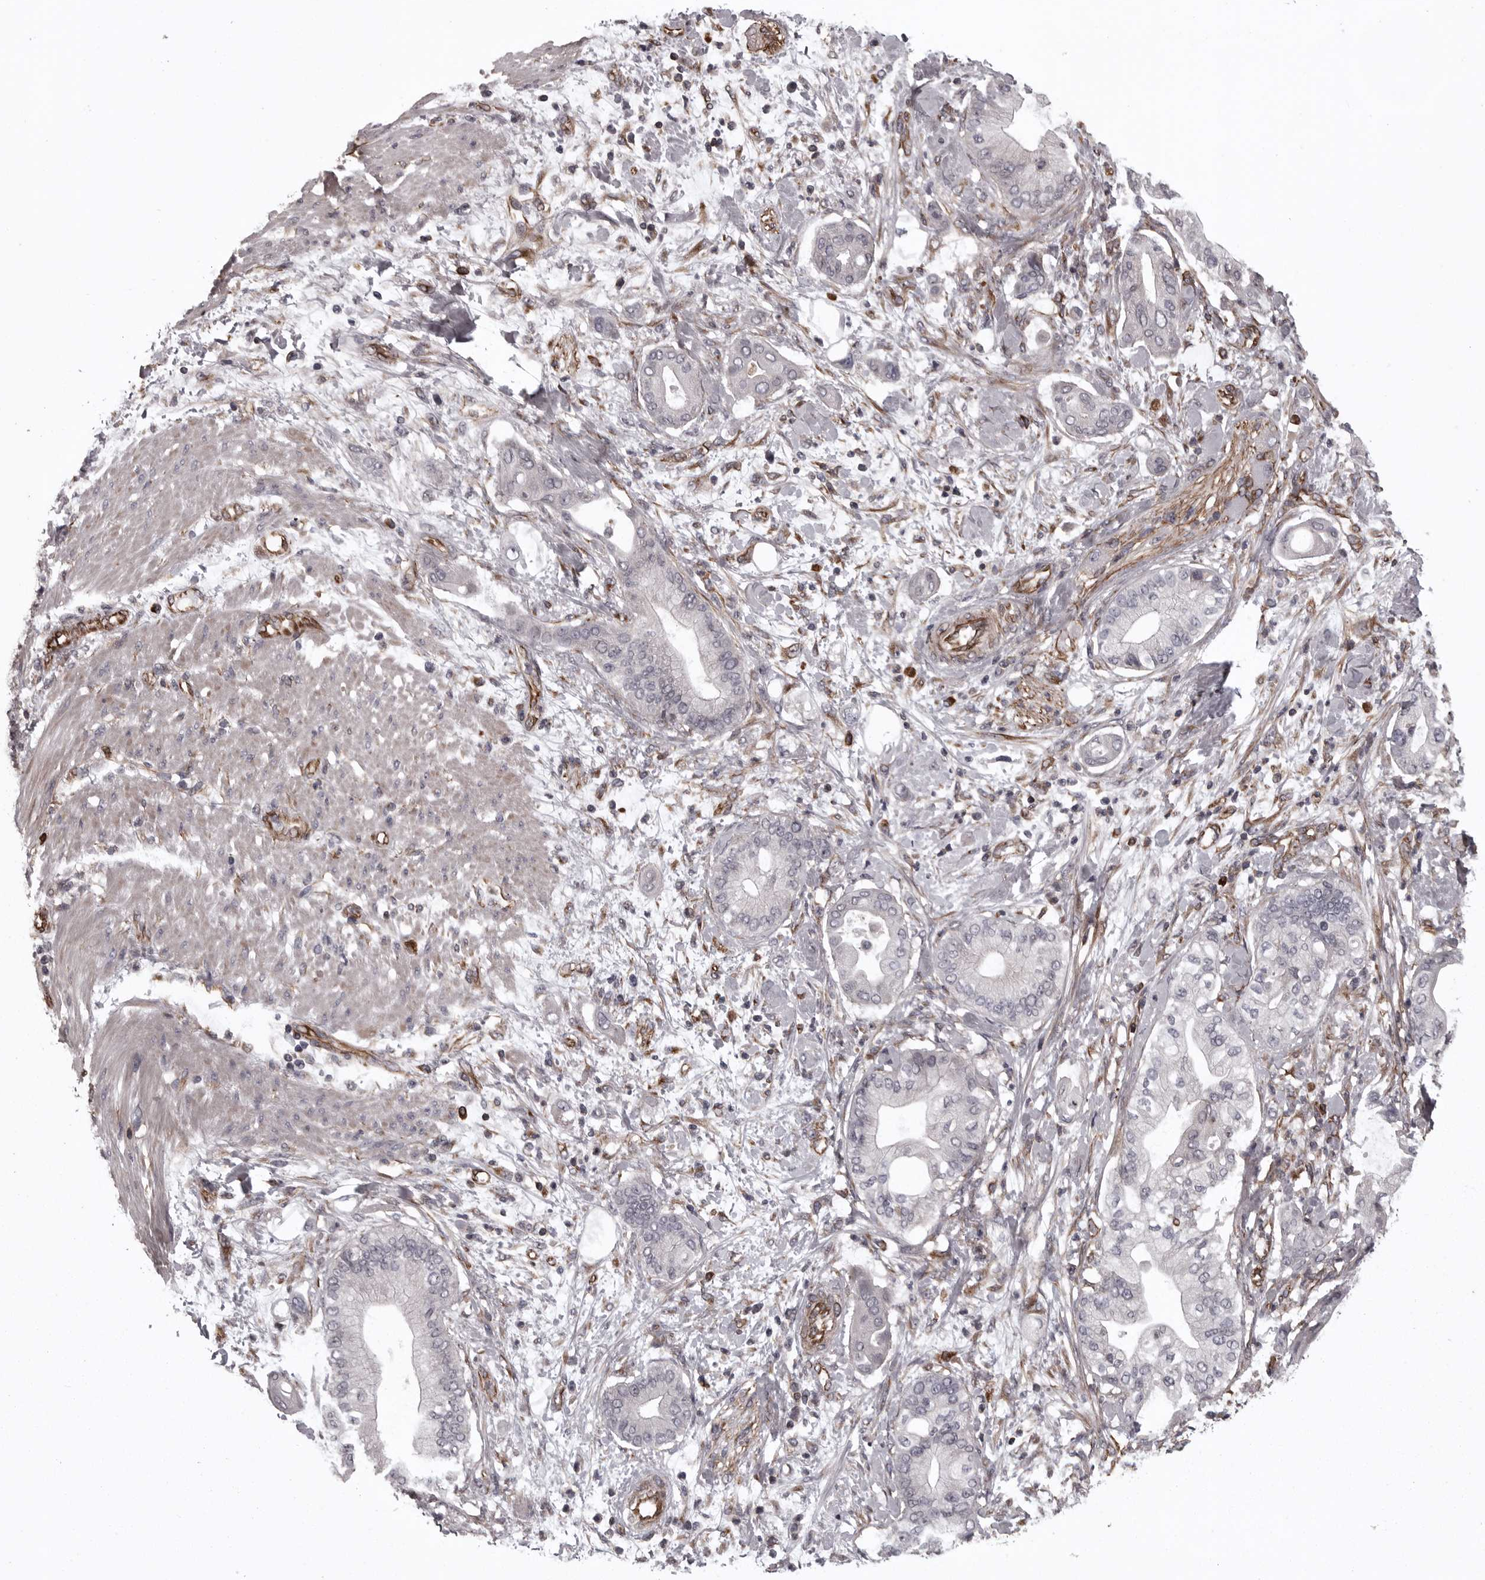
{"staining": {"intensity": "negative", "quantity": "none", "location": "none"}, "tissue": "pancreatic cancer", "cell_type": "Tumor cells", "image_type": "cancer", "snomed": [{"axis": "morphology", "description": "Adenocarcinoma, NOS"}, {"axis": "morphology", "description": "Adenocarcinoma, metastatic, NOS"}, {"axis": "topography", "description": "Lymph node"}, {"axis": "topography", "description": "Pancreas"}, {"axis": "topography", "description": "Duodenum"}], "caption": "Immunohistochemical staining of adenocarcinoma (pancreatic) demonstrates no significant positivity in tumor cells.", "gene": "FAAP100", "patient": {"sex": "female", "age": 64}}